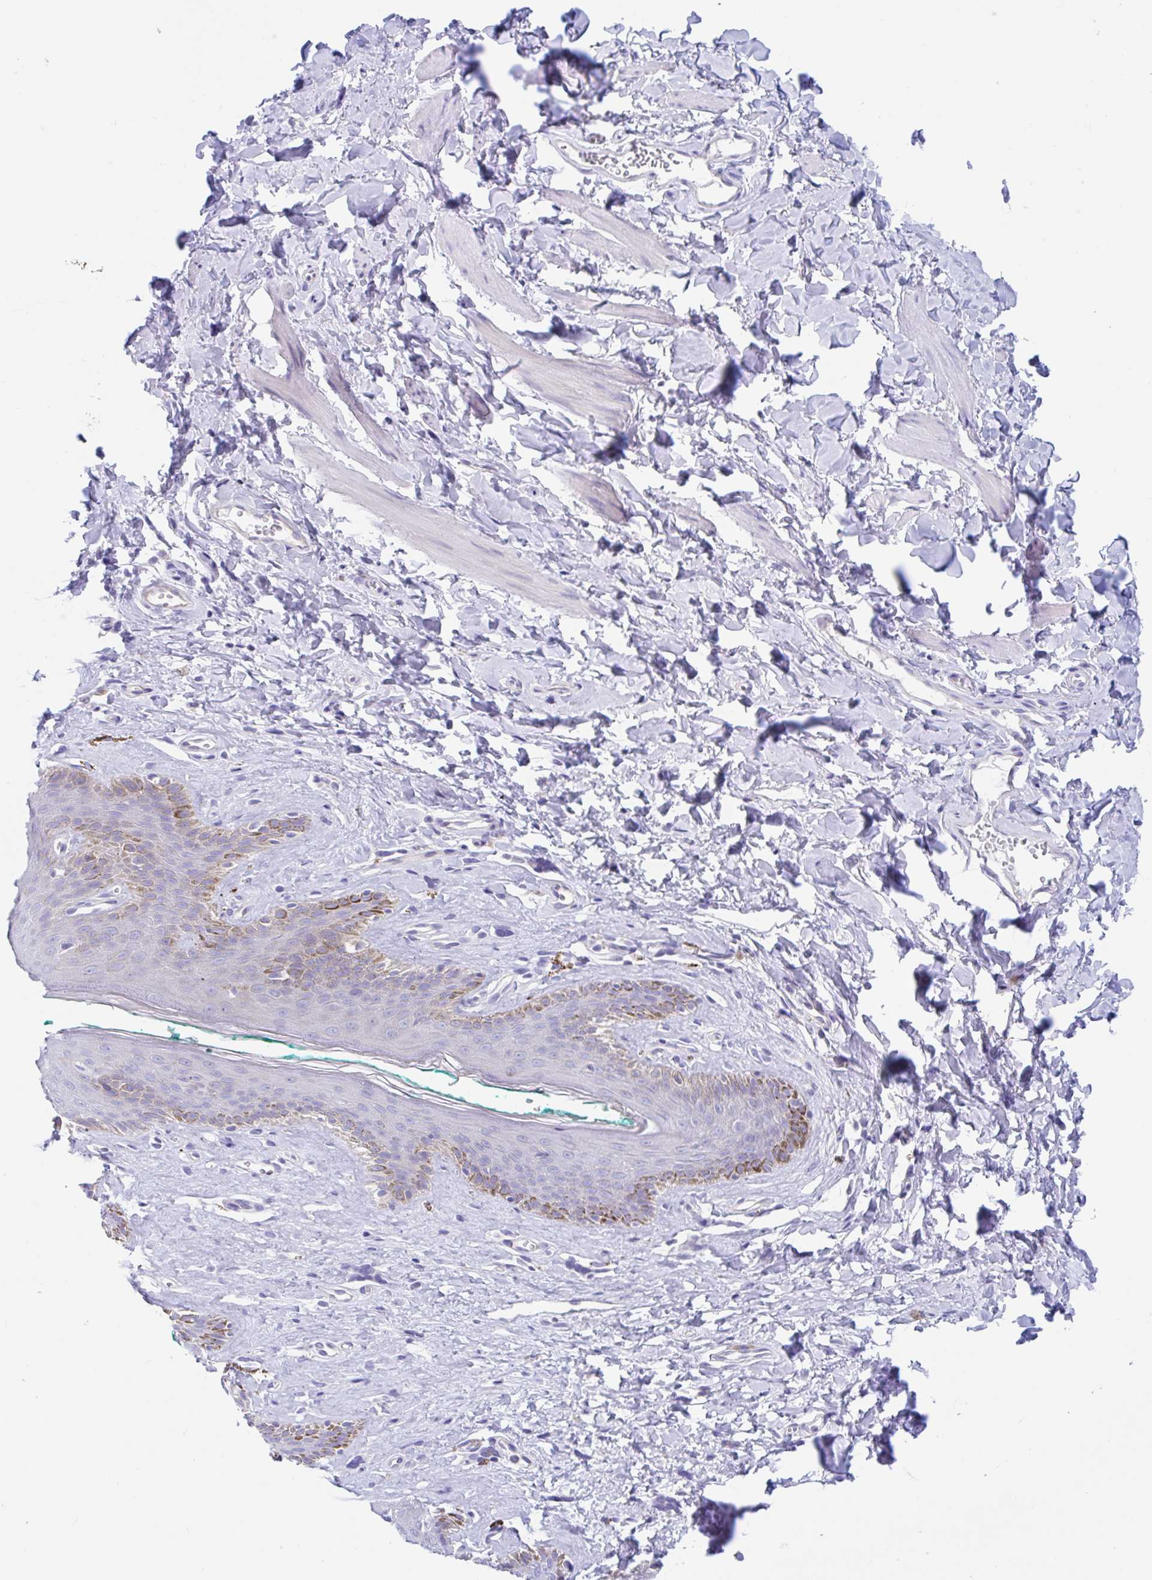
{"staining": {"intensity": "moderate", "quantity": "<25%", "location": "cytoplasmic/membranous"}, "tissue": "skin", "cell_type": "Epidermal cells", "image_type": "normal", "snomed": [{"axis": "morphology", "description": "Normal tissue, NOS"}, {"axis": "topography", "description": "Vulva"}, {"axis": "topography", "description": "Peripheral nerve tissue"}], "caption": "Skin stained with a protein marker displays moderate staining in epidermal cells.", "gene": "OR6N2", "patient": {"sex": "female", "age": 66}}